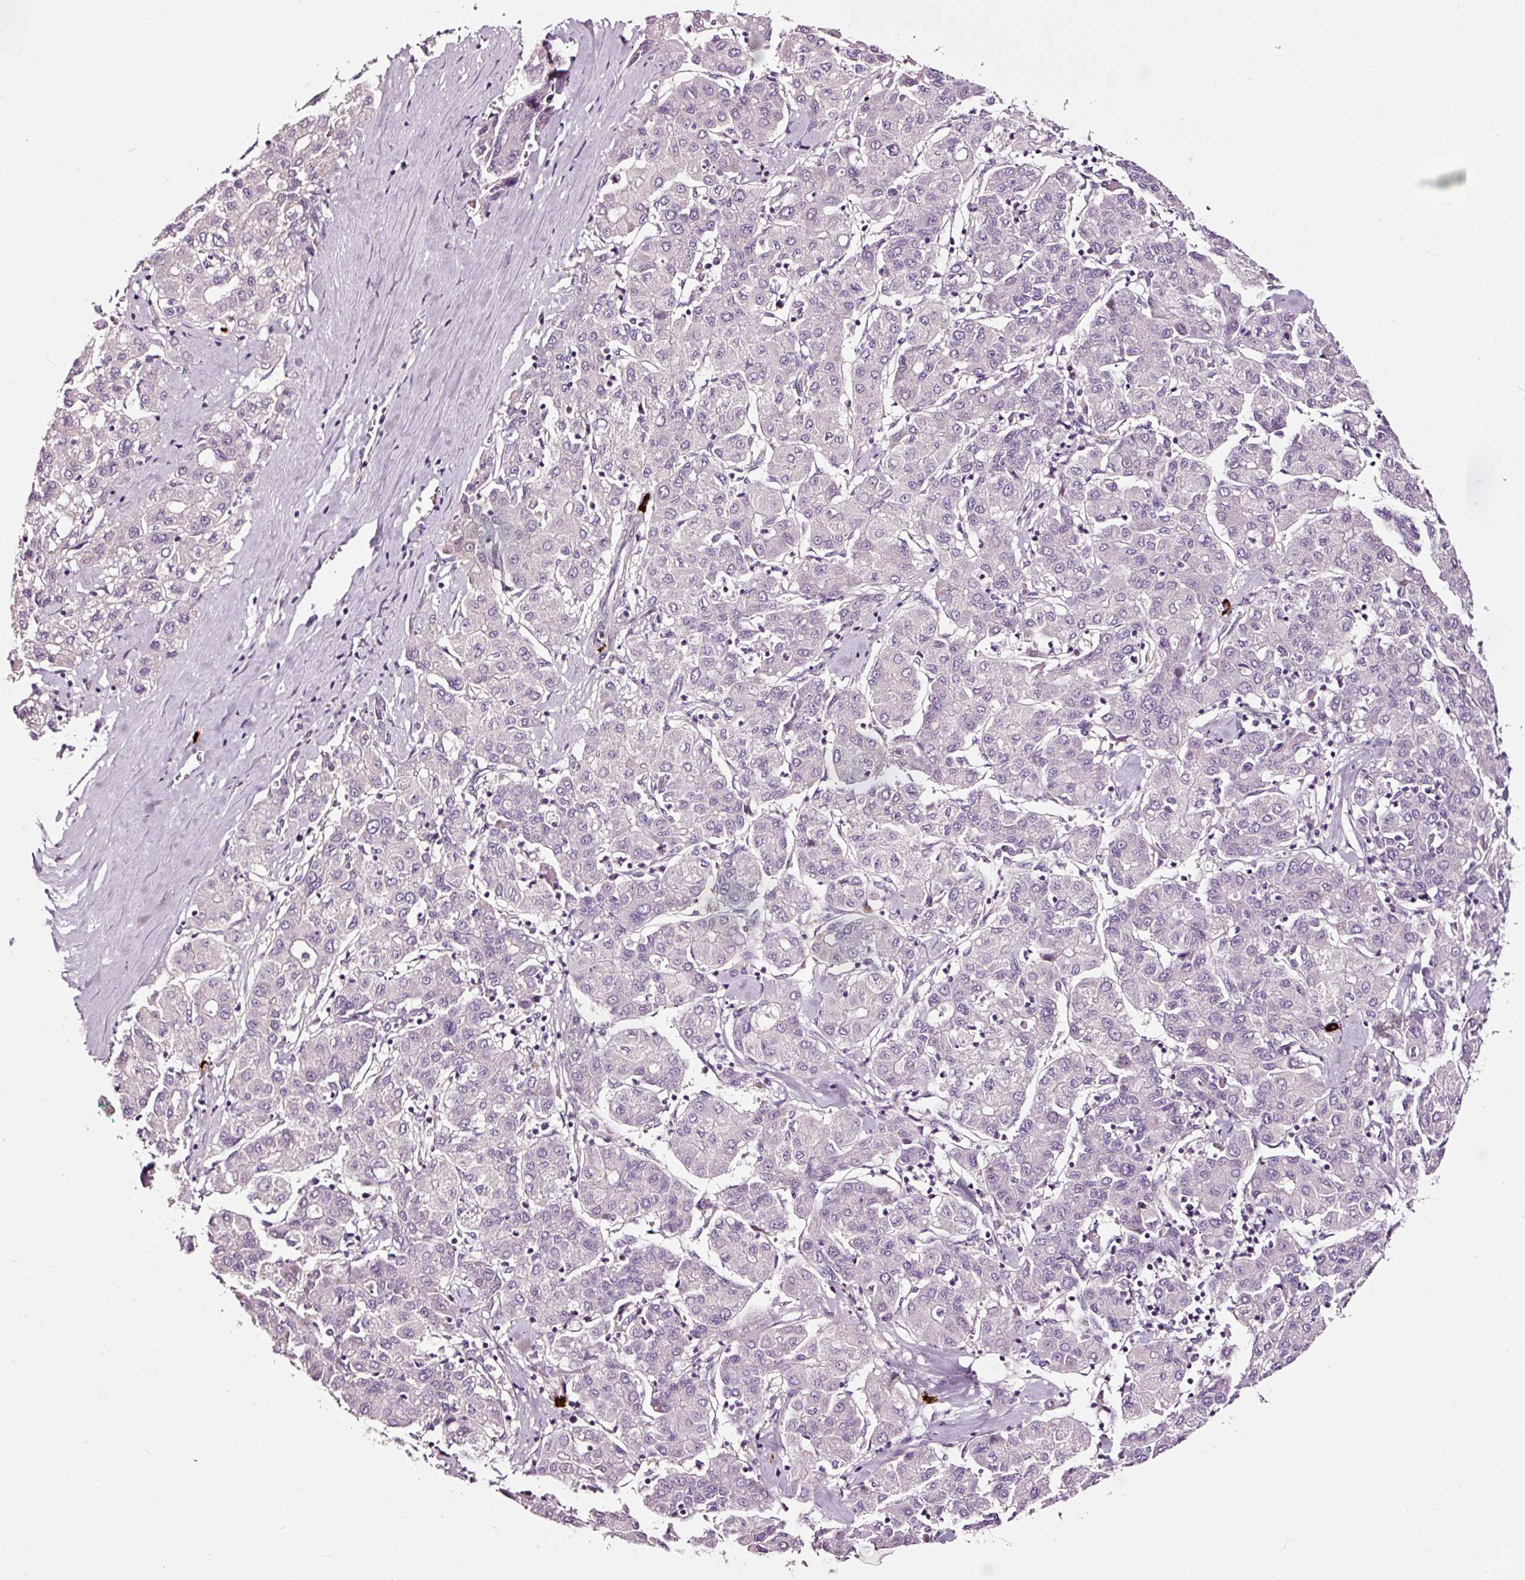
{"staining": {"intensity": "negative", "quantity": "none", "location": "none"}, "tissue": "liver cancer", "cell_type": "Tumor cells", "image_type": "cancer", "snomed": [{"axis": "morphology", "description": "Carcinoma, Hepatocellular, NOS"}, {"axis": "topography", "description": "Liver"}], "caption": "Immunohistochemistry (IHC) image of neoplastic tissue: liver cancer (hepatocellular carcinoma) stained with DAB demonstrates no significant protein staining in tumor cells.", "gene": "UTP14A", "patient": {"sex": "male", "age": 65}}